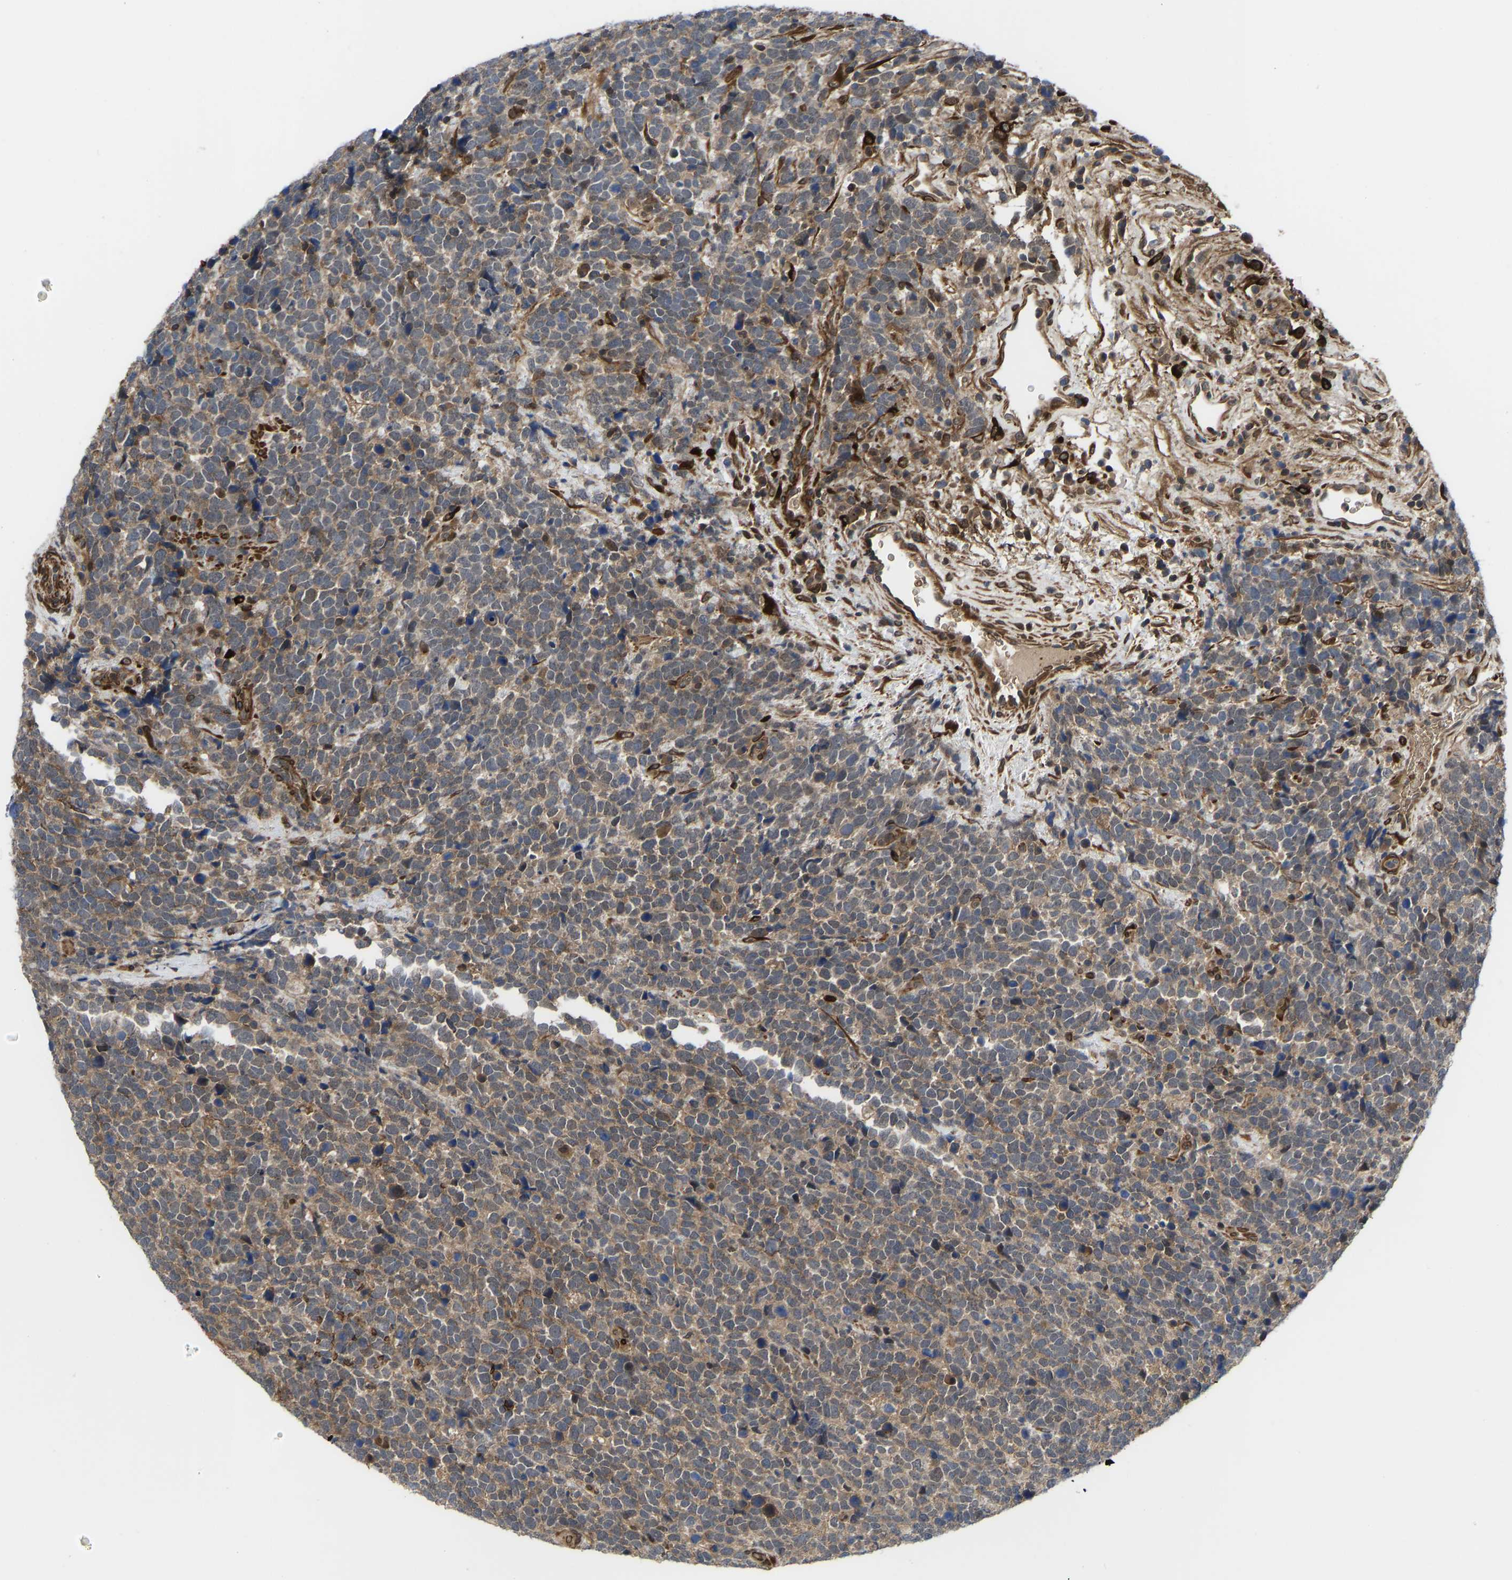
{"staining": {"intensity": "moderate", "quantity": ">75%", "location": "cytoplasmic/membranous"}, "tissue": "urothelial cancer", "cell_type": "Tumor cells", "image_type": "cancer", "snomed": [{"axis": "morphology", "description": "Urothelial carcinoma, High grade"}, {"axis": "topography", "description": "Urinary bladder"}], "caption": "An image showing moderate cytoplasmic/membranous expression in about >75% of tumor cells in high-grade urothelial carcinoma, as visualized by brown immunohistochemical staining.", "gene": "CYP7B1", "patient": {"sex": "female", "age": 82}}